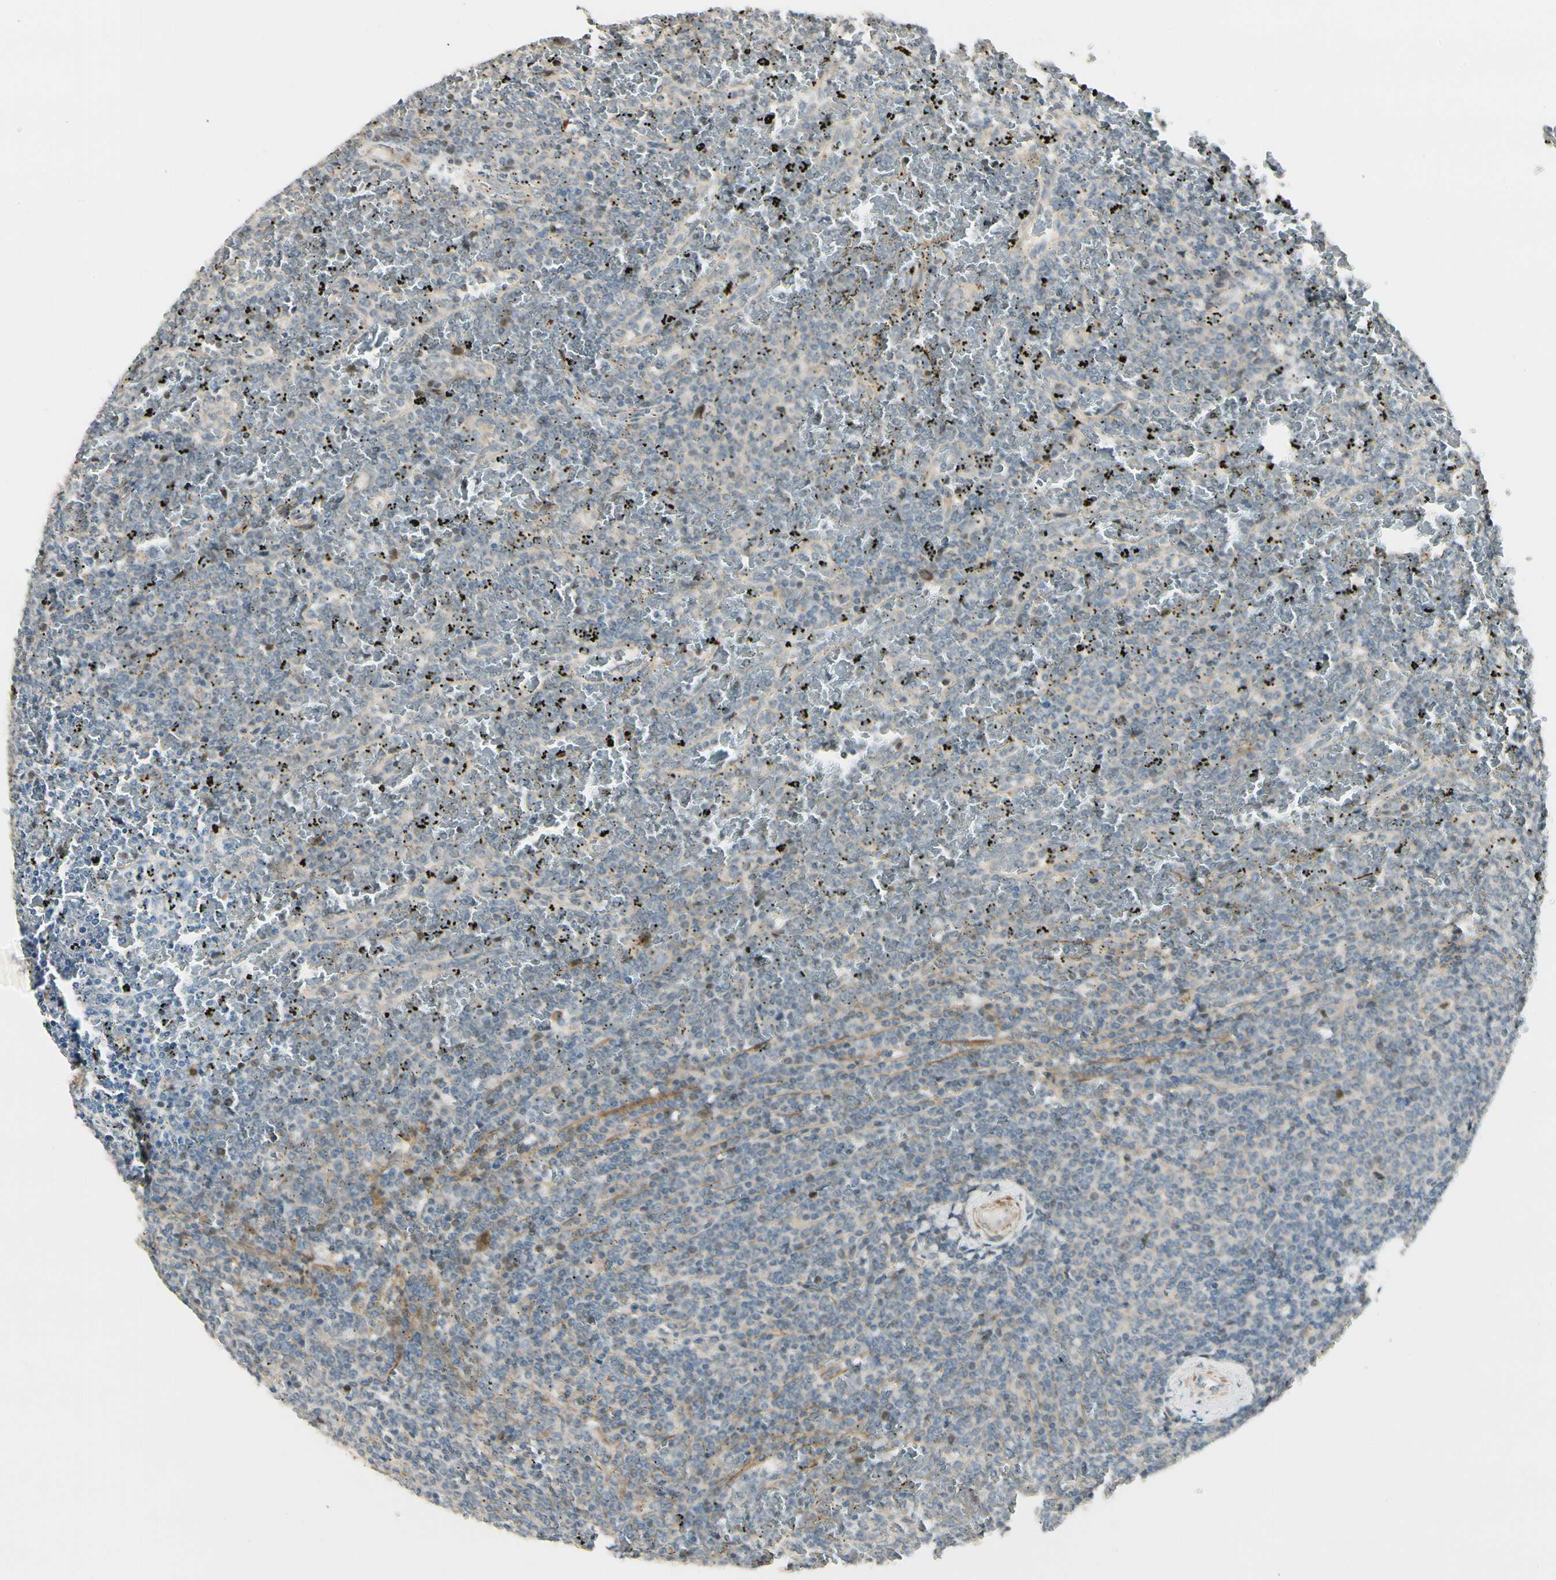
{"staining": {"intensity": "negative", "quantity": "none", "location": "none"}, "tissue": "lymphoma", "cell_type": "Tumor cells", "image_type": "cancer", "snomed": [{"axis": "morphology", "description": "Malignant lymphoma, non-Hodgkin's type, Low grade"}, {"axis": "topography", "description": "Spleen"}], "caption": "Tumor cells are negative for brown protein staining in lymphoma.", "gene": "P4HA3", "patient": {"sex": "female", "age": 77}}